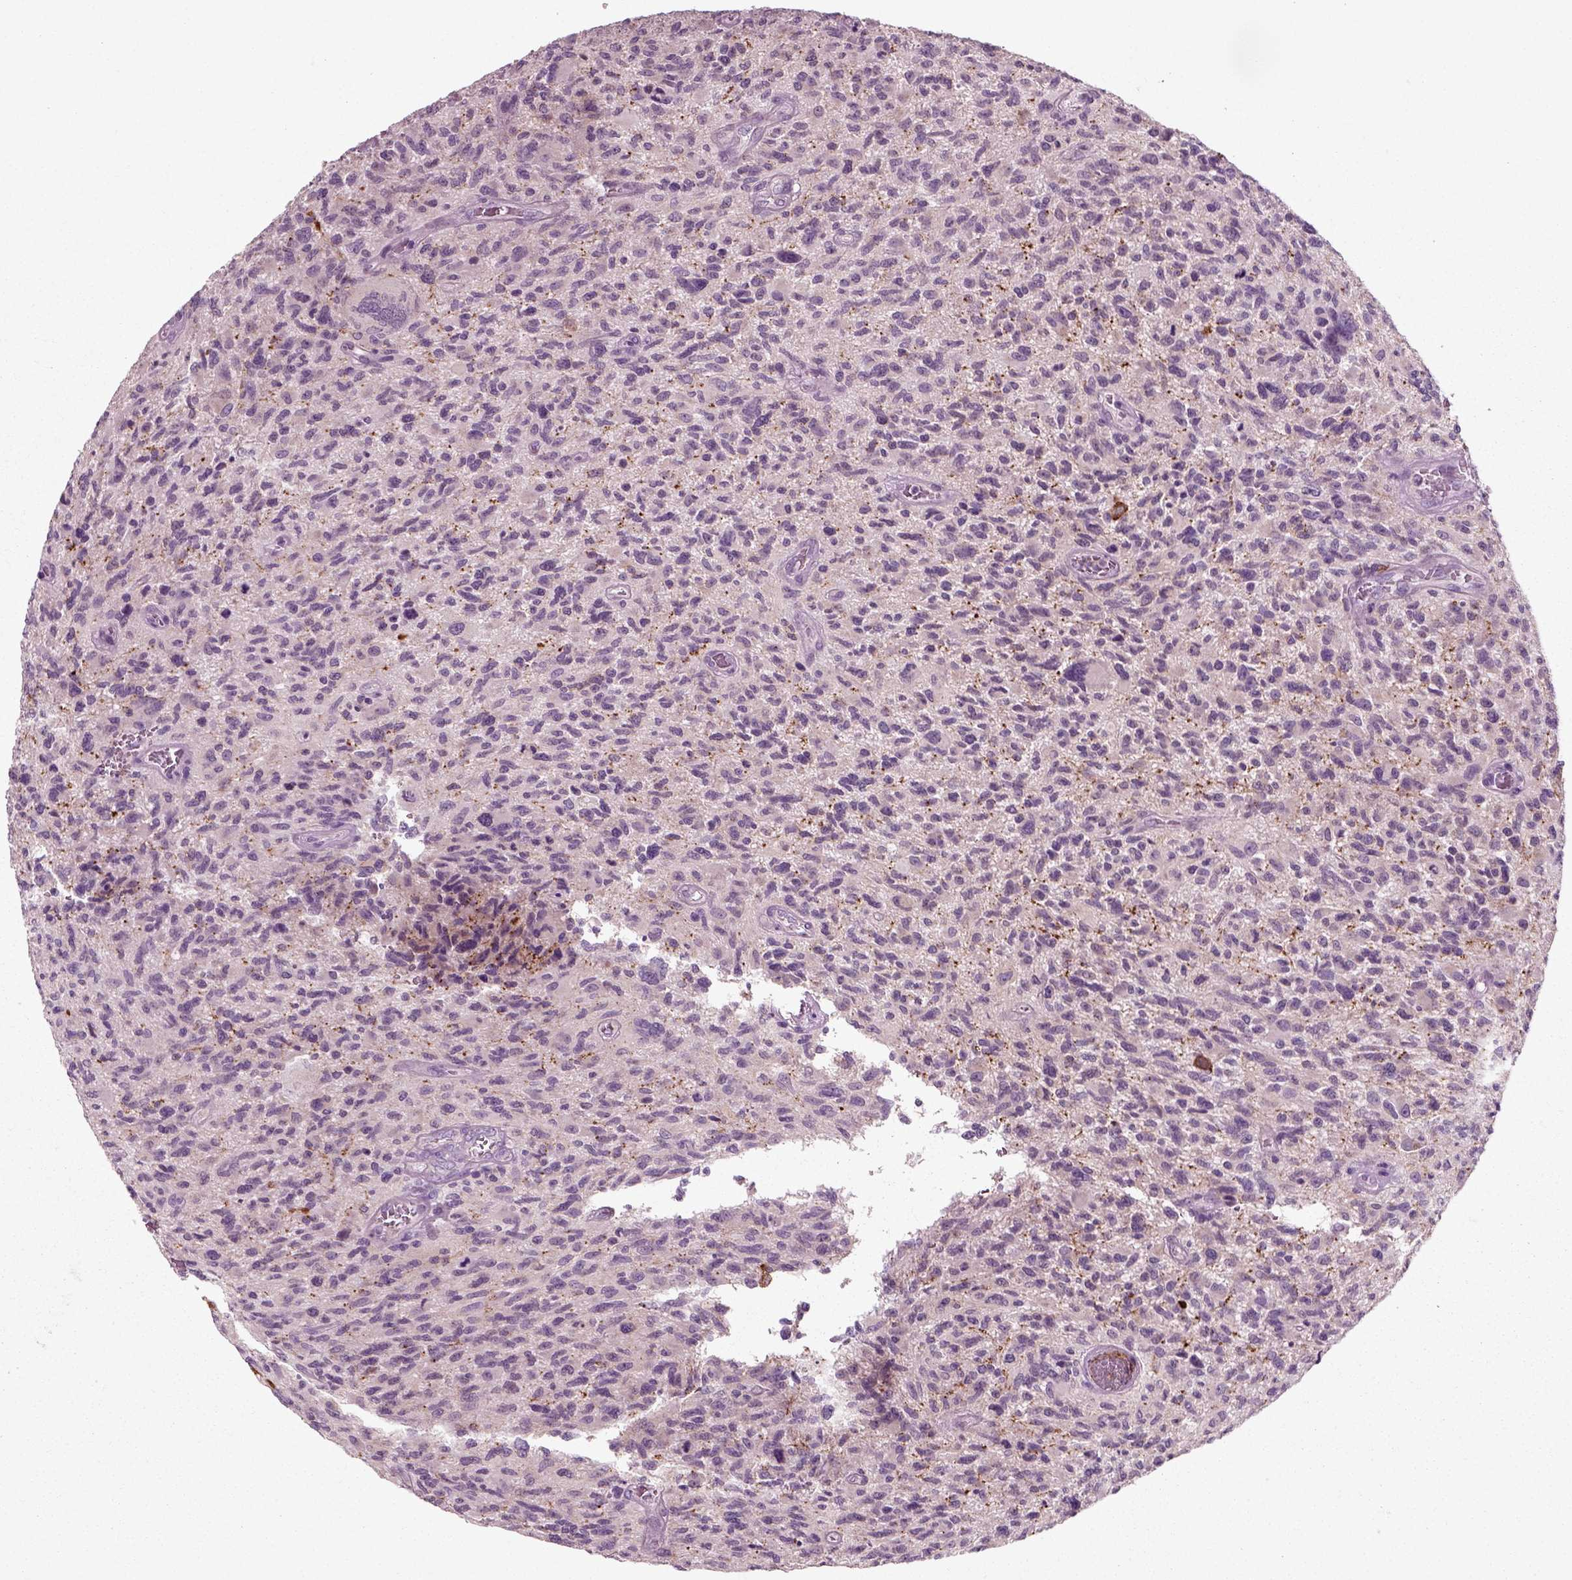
{"staining": {"intensity": "negative", "quantity": "none", "location": "none"}, "tissue": "glioma", "cell_type": "Tumor cells", "image_type": "cancer", "snomed": [{"axis": "morphology", "description": "Glioma, malignant, NOS"}, {"axis": "morphology", "description": "Glioma, malignant, High grade"}, {"axis": "topography", "description": "Brain"}], "caption": "An immunohistochemistry (IHC) histopathology image of glioma is shown. There is no staining in tumor cells of glioma. (Immunohistochemistry (ihc), brightfield microscopy, high magnification).", "gene": "RND2", "patient": {"sex": "female", "age": 71}}